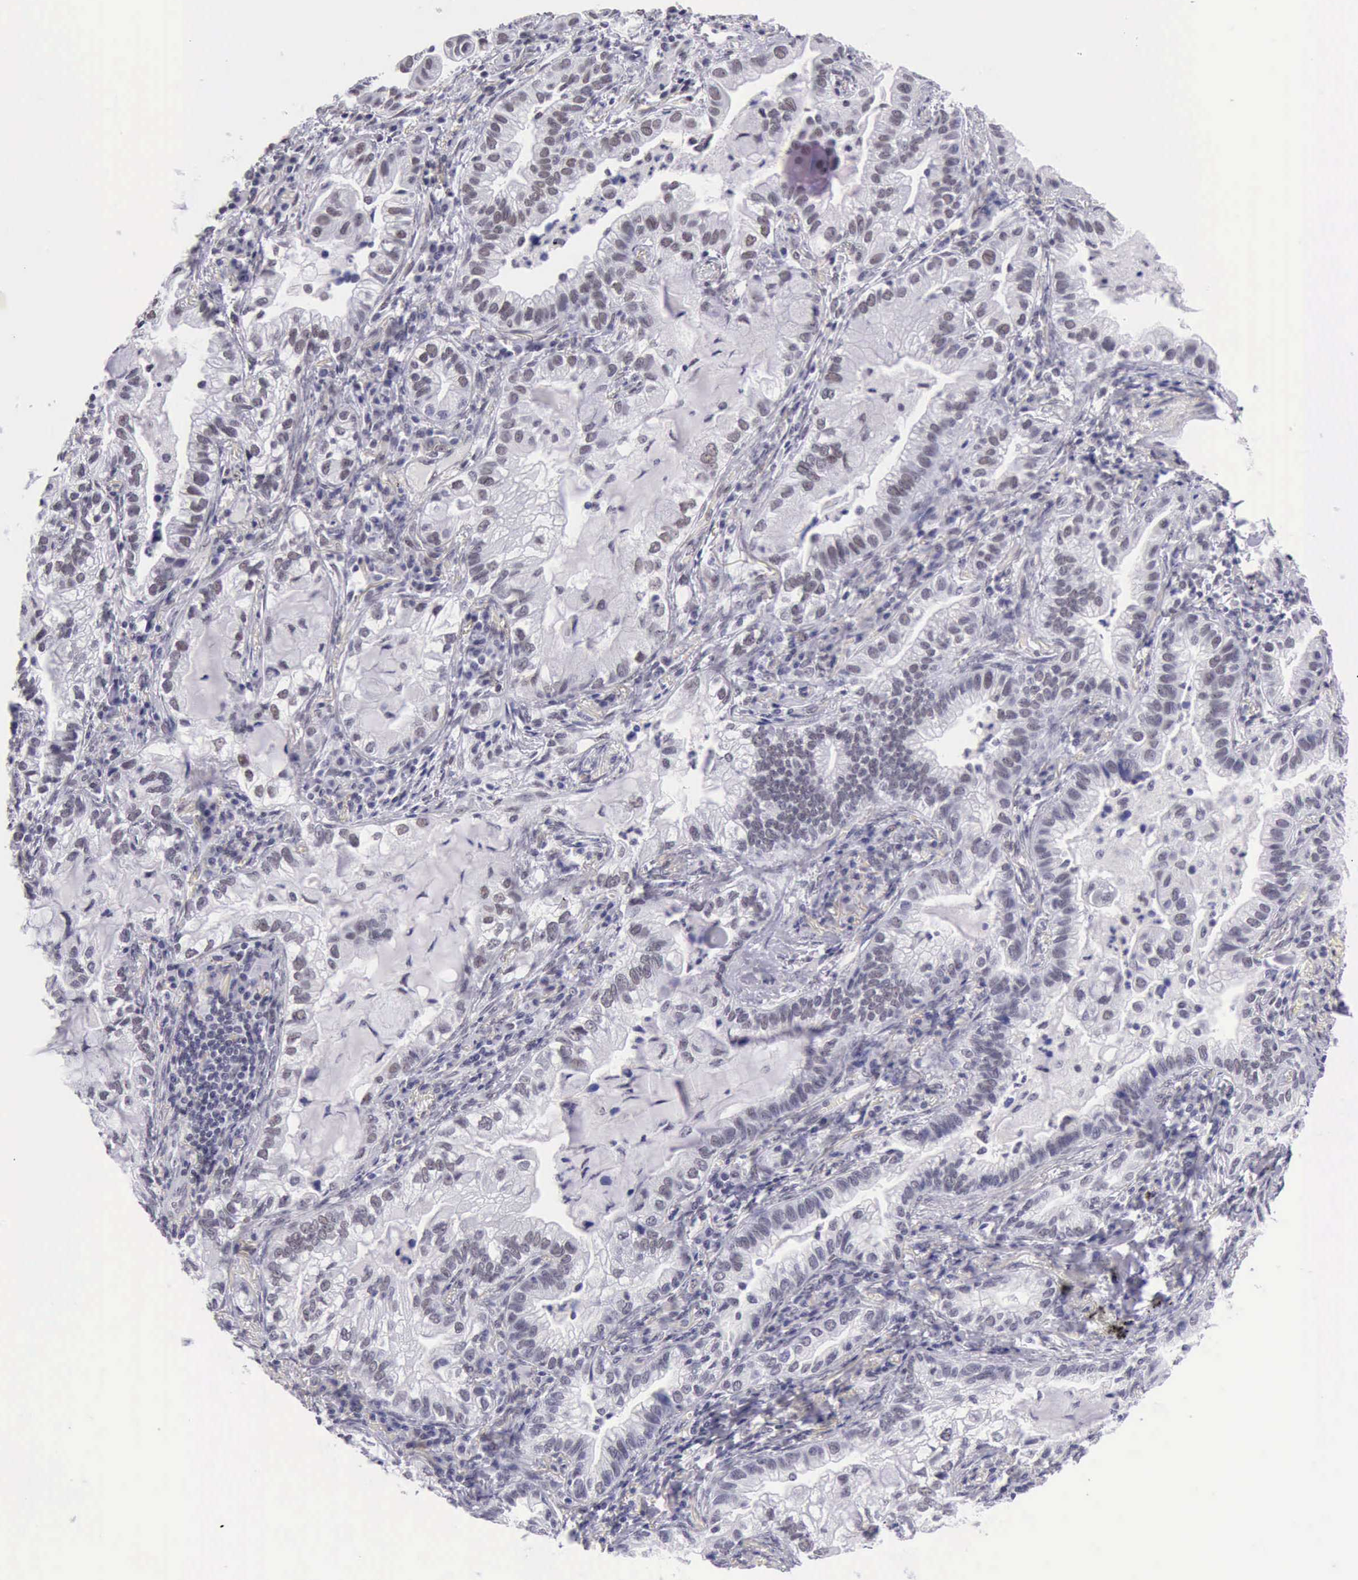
{"staining": {"intensity": "weak", "quantity": "25%-75%", "location": "nuclear"}, "tissue": "lung cancer", "cell_type": "Tumor cells", "image_type": "cancer", "snomed": [{"axis": "morphology", "description": "Adenocarcinoma, NOS"}, {"axis": "topography", "description": "Lung"}], "caption": "Lung adenocarcinoma stained with a protein marker exhibits weak staining in tumor cells.", "gene": "EP300", "patient": {"sex": "female", "age": 50}}